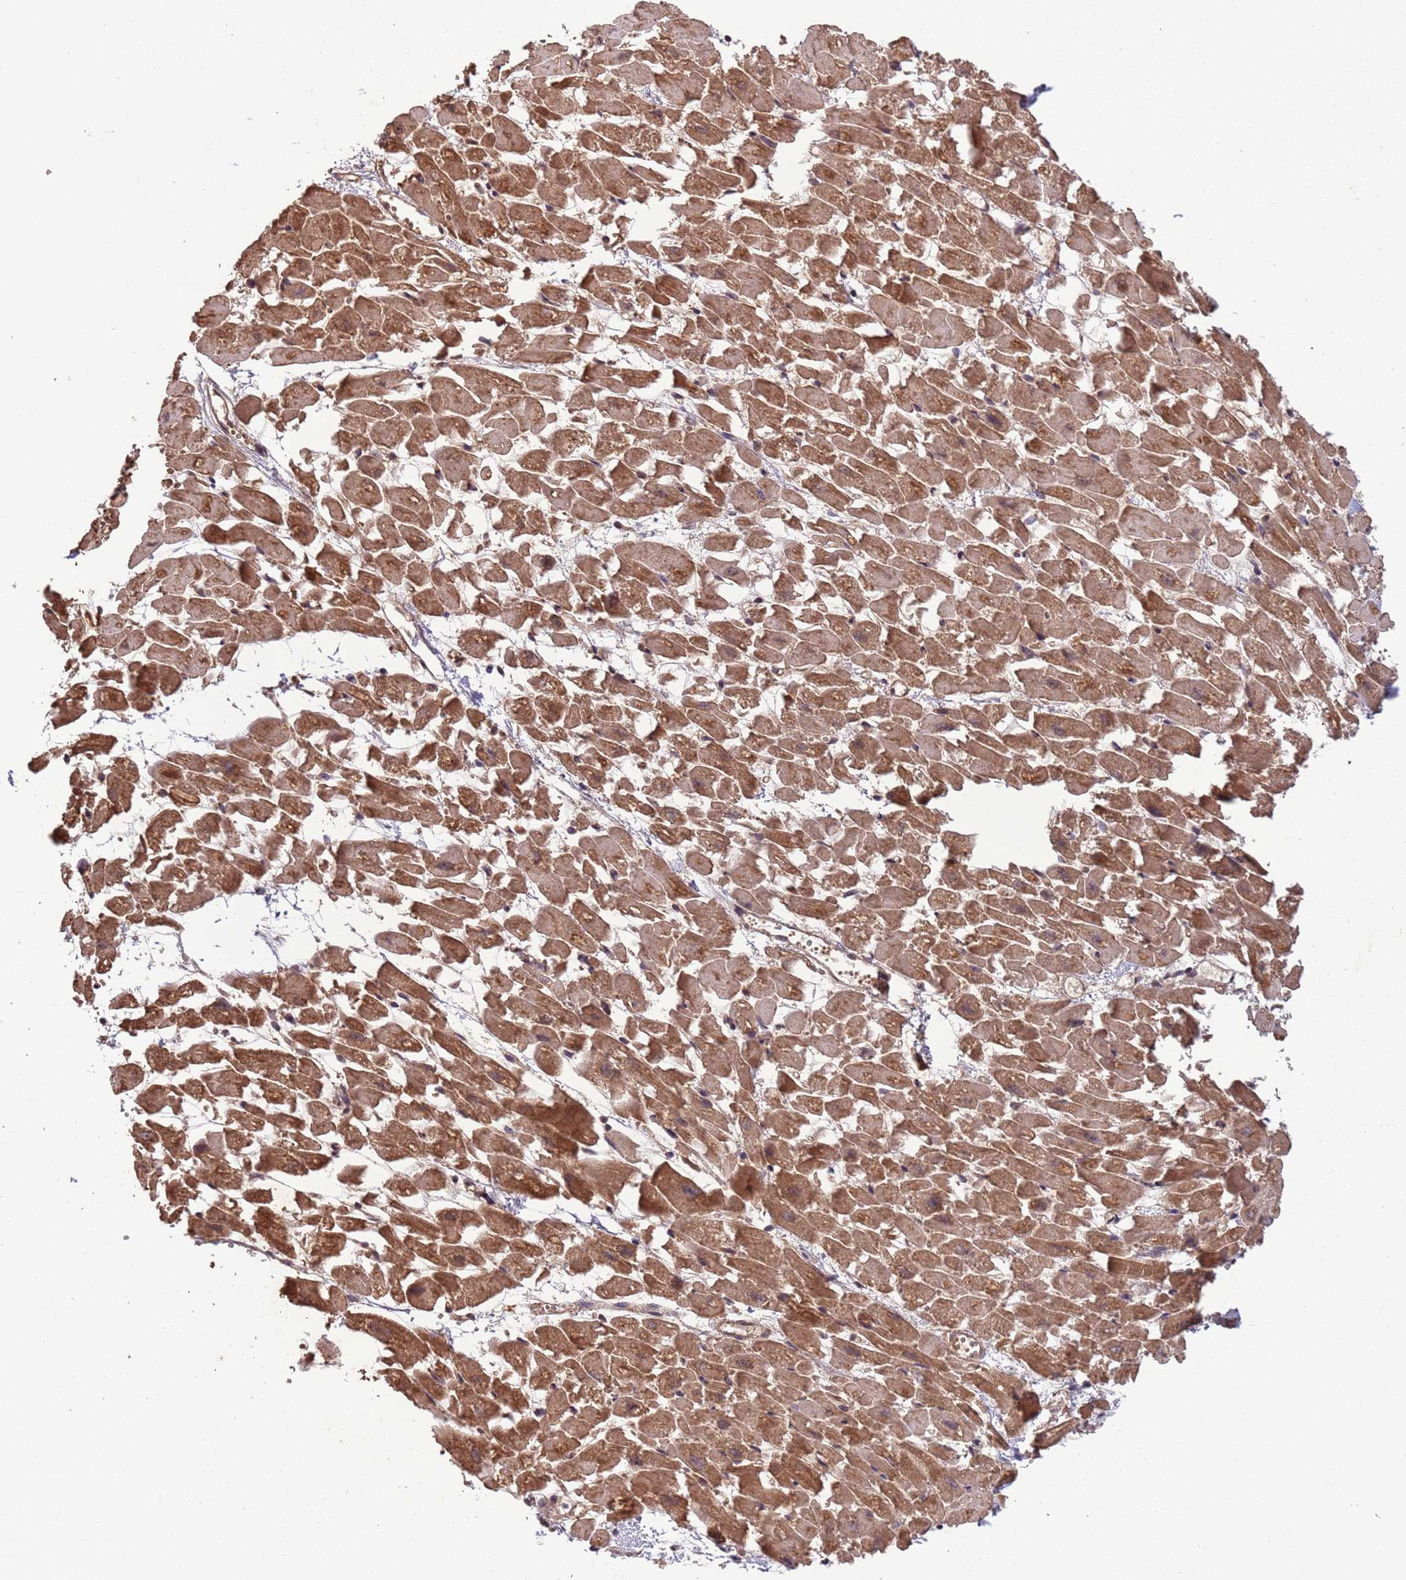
{"staining": {"intensity": "strong", "quantity": ">75%", "location": "cytoplasmic/membranous,nuclear"}, "tissue": "heart muscle", "cell_type": "Cardiomyocytes", "image_type": "normal", "snomed": [{"axis": "morphology", "description": "Normal tissue, NOS"}, {"axis": "topography", "description": "Heart"}], "caption": "A high amount of strong cytoplasmic/membranous,nuclear expression is appreciated in approximately >75% of cardiomyocytes in unremarkable heart muscle.", "gene": "ERI1", "patient": {"sex": "female", "age": 64}}